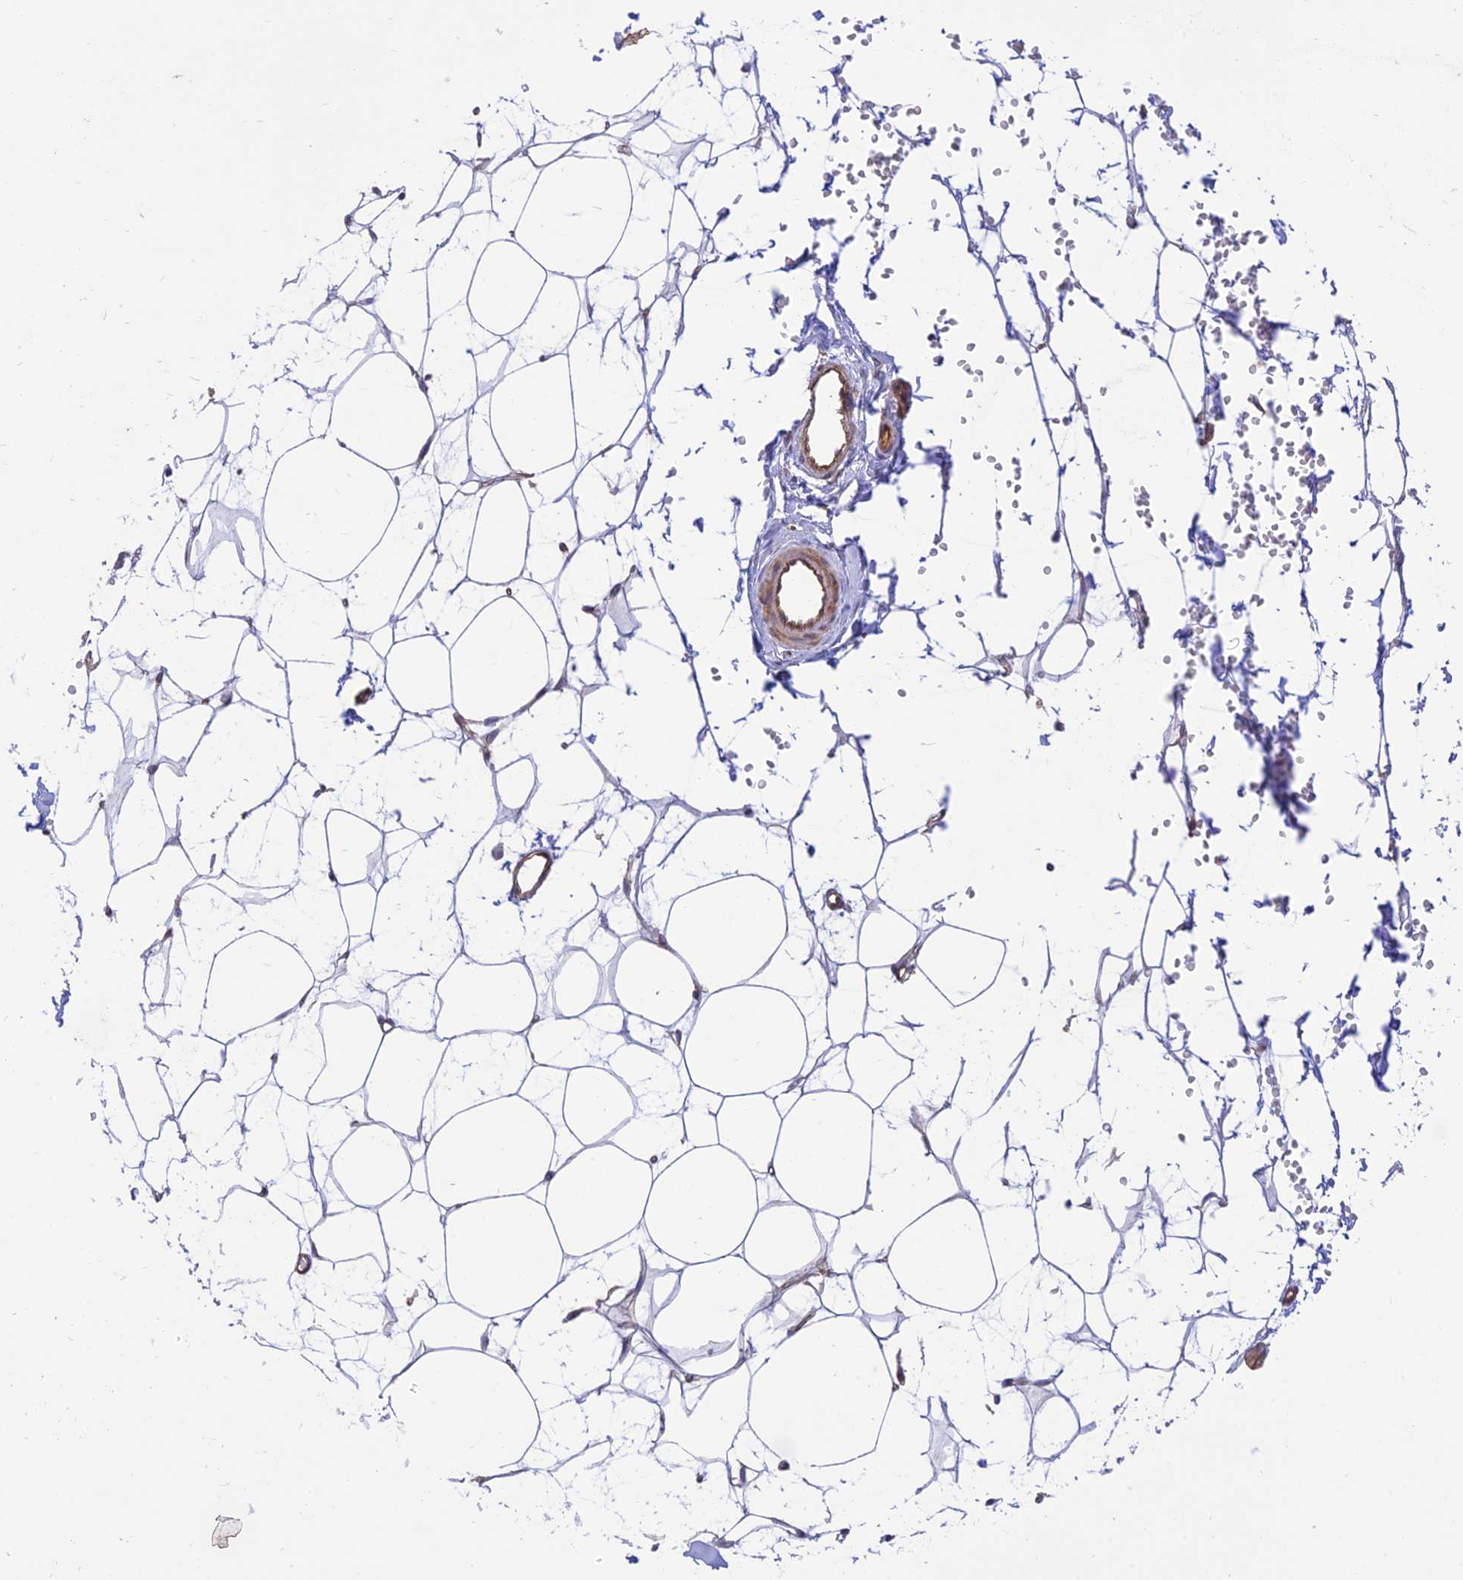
{"staining": {"intensity": "negative", "quantity": "none", "location": "none"}, "tissue": "adipose tissue", "cell_type": "Adipocytes", "image_type": "normal", "snomed": [{"axis": "morphology", "description": "Normal tissue, NOS"}, {"axis": "topography", "description": "Breast"}], "caption": "Protein analysis of normal adipose tissue reveals no significant expression in adipocytes.", "gene": "KCNAB1", "patient": {"sex": "female", "age": 23}}